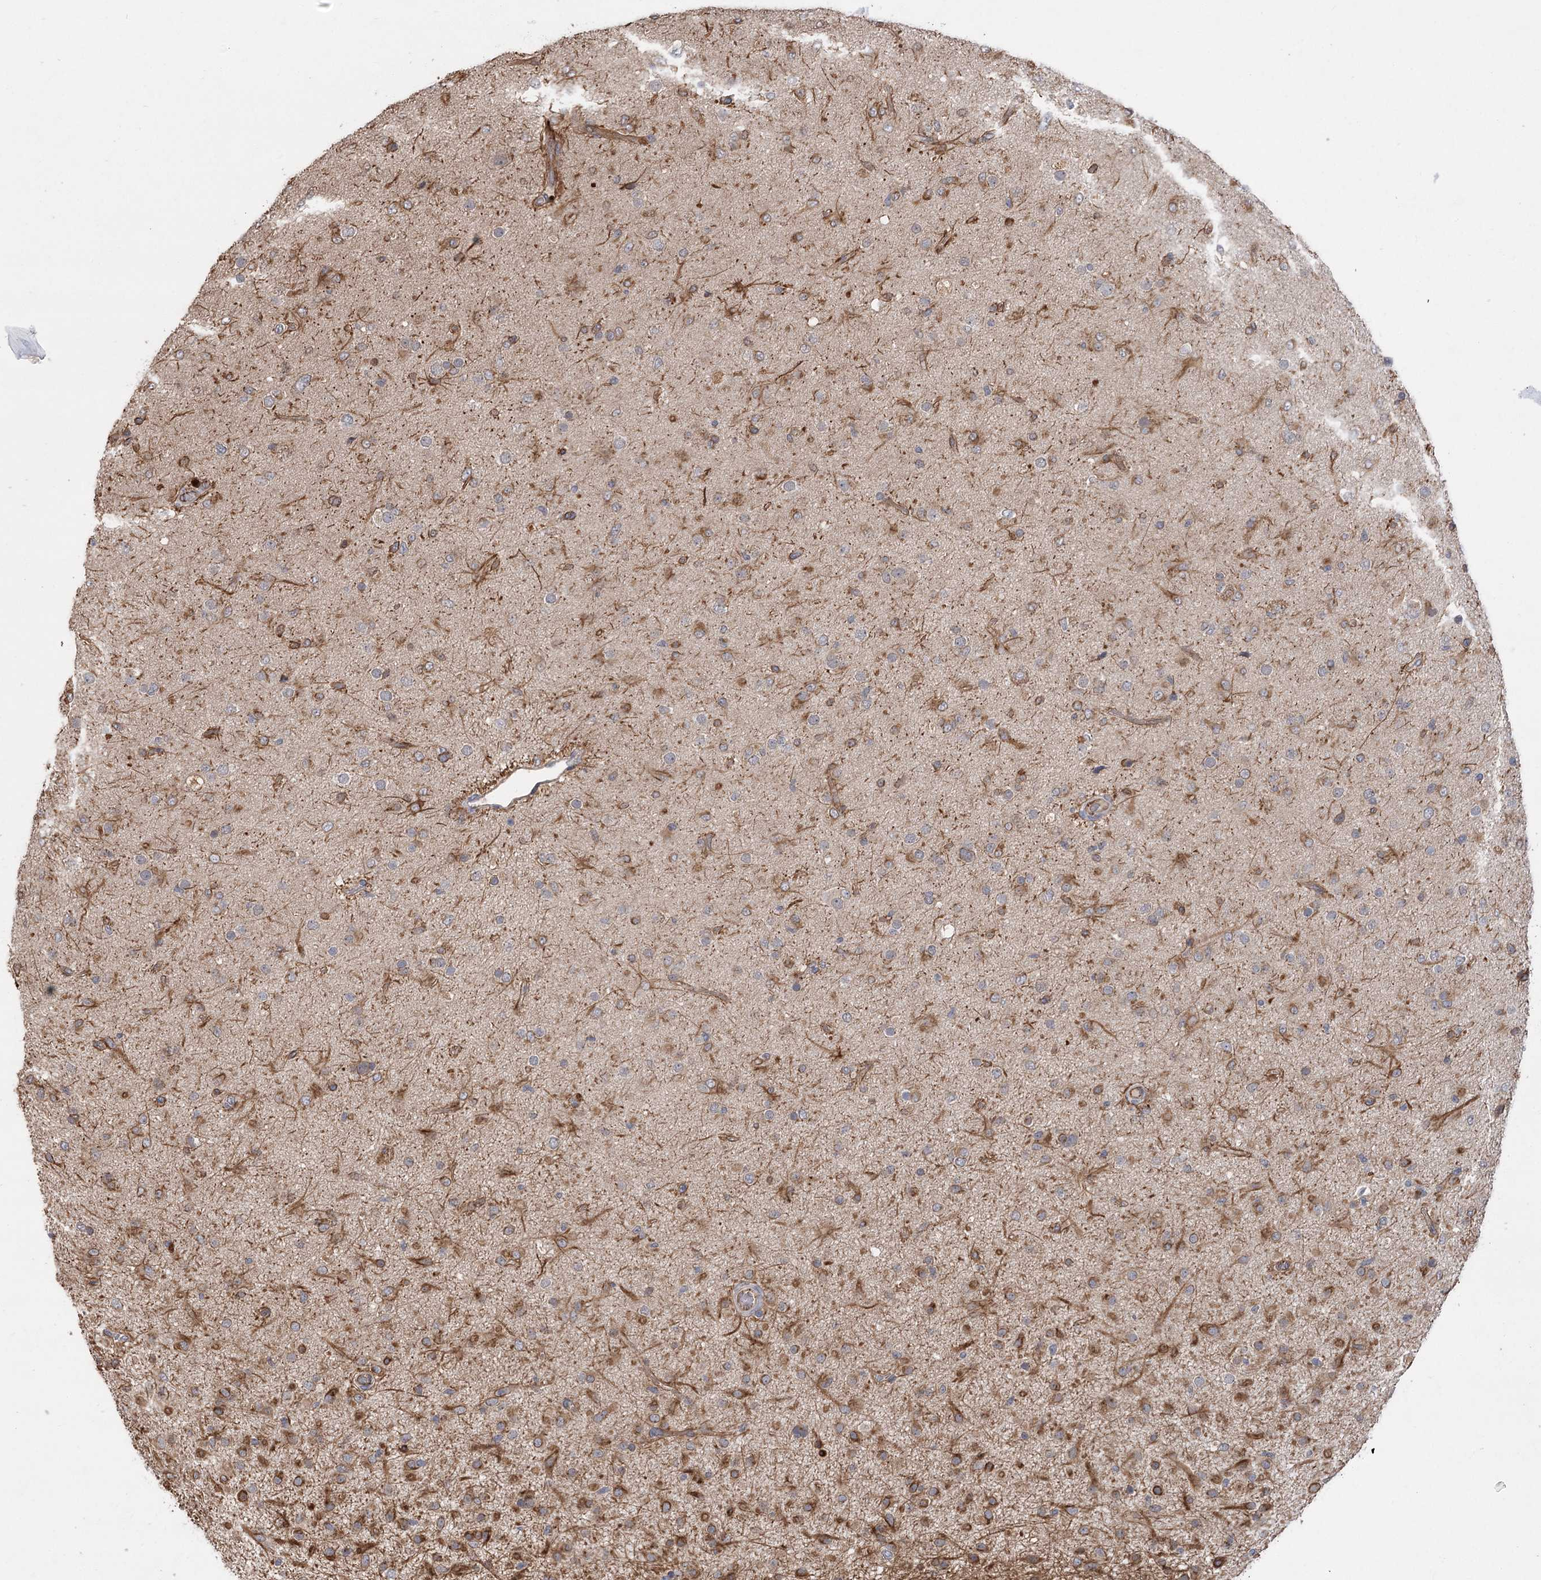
{"staining": {"intensity": "negative", "quantity": "none", "location": "none"}, "tissue": "glioma", "cell_type": "Tumor cells", "image_type": "cancer", "snomed": [{"axis": "morphology", "description": "Glioma, malignant, Low grade"}, {"axis": "topography", "description": "Brain"}], "caption": "High power microscopy image of an immunohistochemistry (IHC) photomicrograph of low-grade glioma (malignant), revealing no significant staining in tumor cells. (Stains: DAB immunohistochemistry with hematoxylin counter stain, Microscopy: brightfield microscopy at high magnification).", "gene": "RWDD4", "patient": {"sex": "male", "age": 65}}